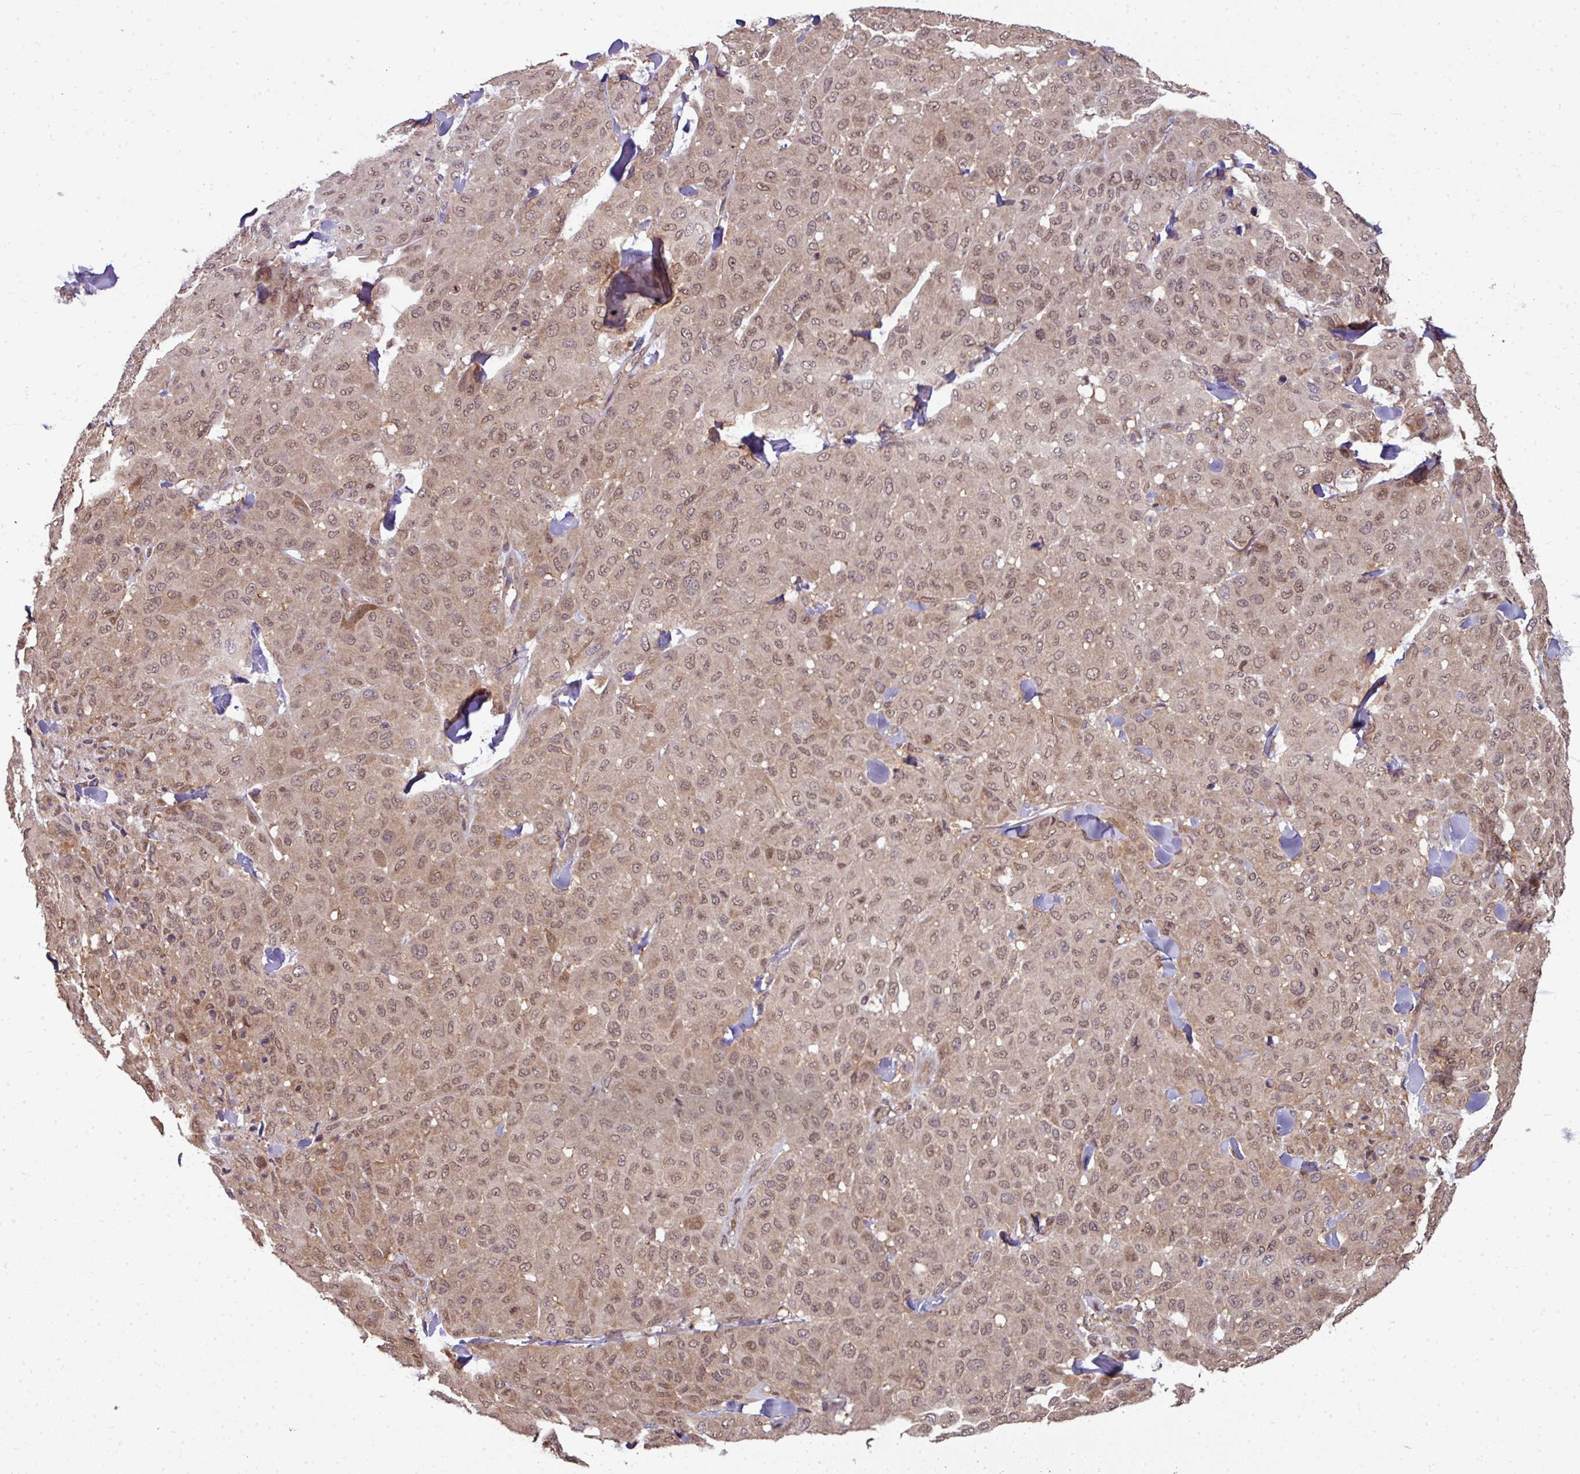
{"staining": {"intensity": "weak", "quantity": ">75%", "location": "cytoplasmic/membranous,nuclear"}, "tissue": "melanoma", "cell_type": "Tumor cells", "image_type": "cancer", "snomed": [{"axis": "morphology", "description": "Malignant melanoma, Metastatic site"}, {"axis": "topography", "description": "Skin"}], "caption": "Human melanoma stained for a protein (brown) reveals weak cytoplasmic/membranous and nuclear positive expression in about >75% of tumor cells.", "gene": "ANKRD18A", "patient": {"sex": "female", "age": 81}}